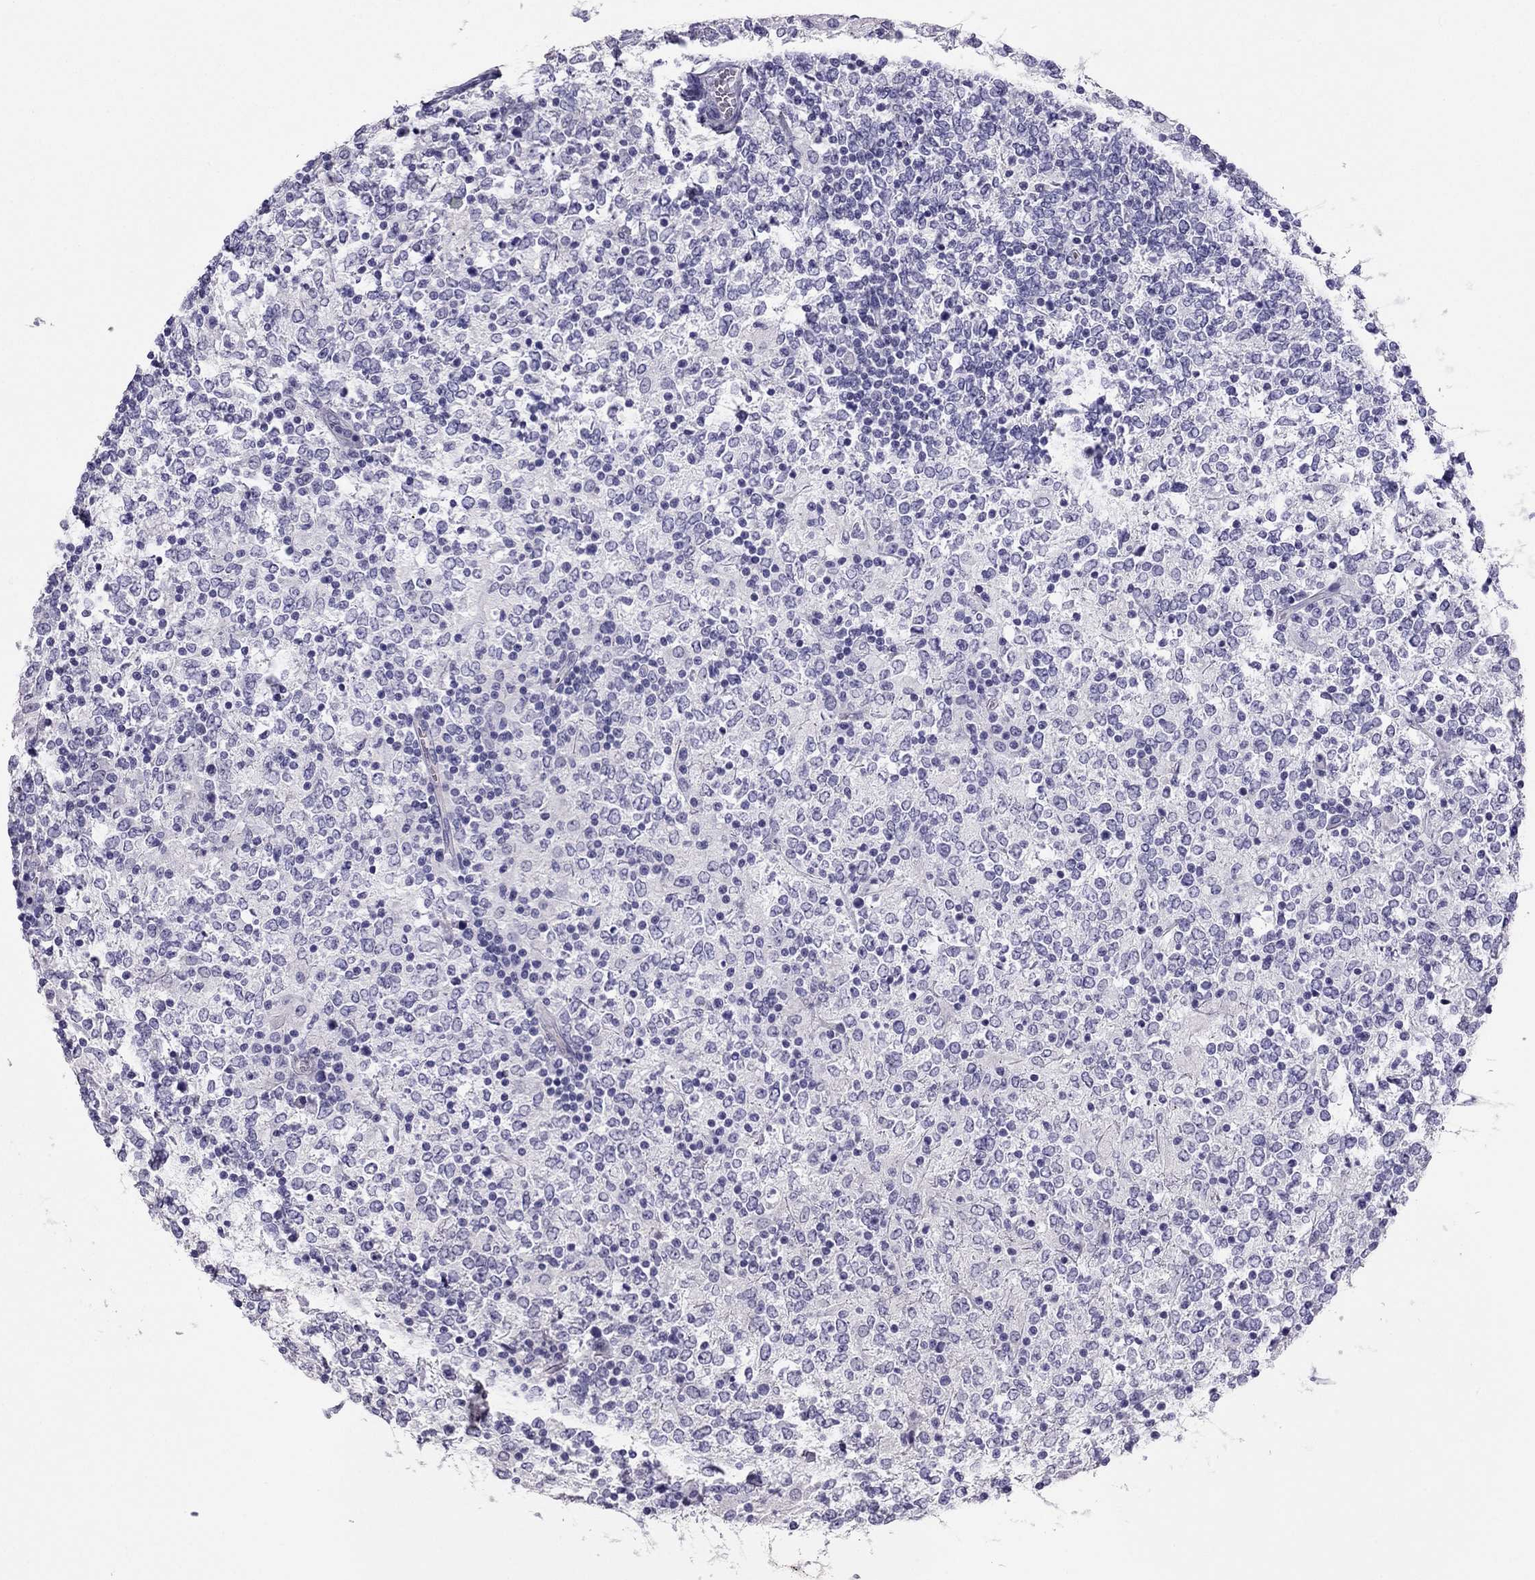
{"staining": {"intensity": "negative", "quantity": "none", "location": "none"}, "tissue": "lymphoma", "cell_type": "Tumor cells", "image_type": "cancer", "snomed": [{"axis": "morphology", "description": "Malignant lymphoma, non-Hodgkin's type, High grade"}, {"axis": "topography", "description": "Lymph node"}], "caption": "There is no significant staining in tumor cells of lymphoma.", "gene": "PDE6A", "patient": {"sex": "female", "age": 84}}